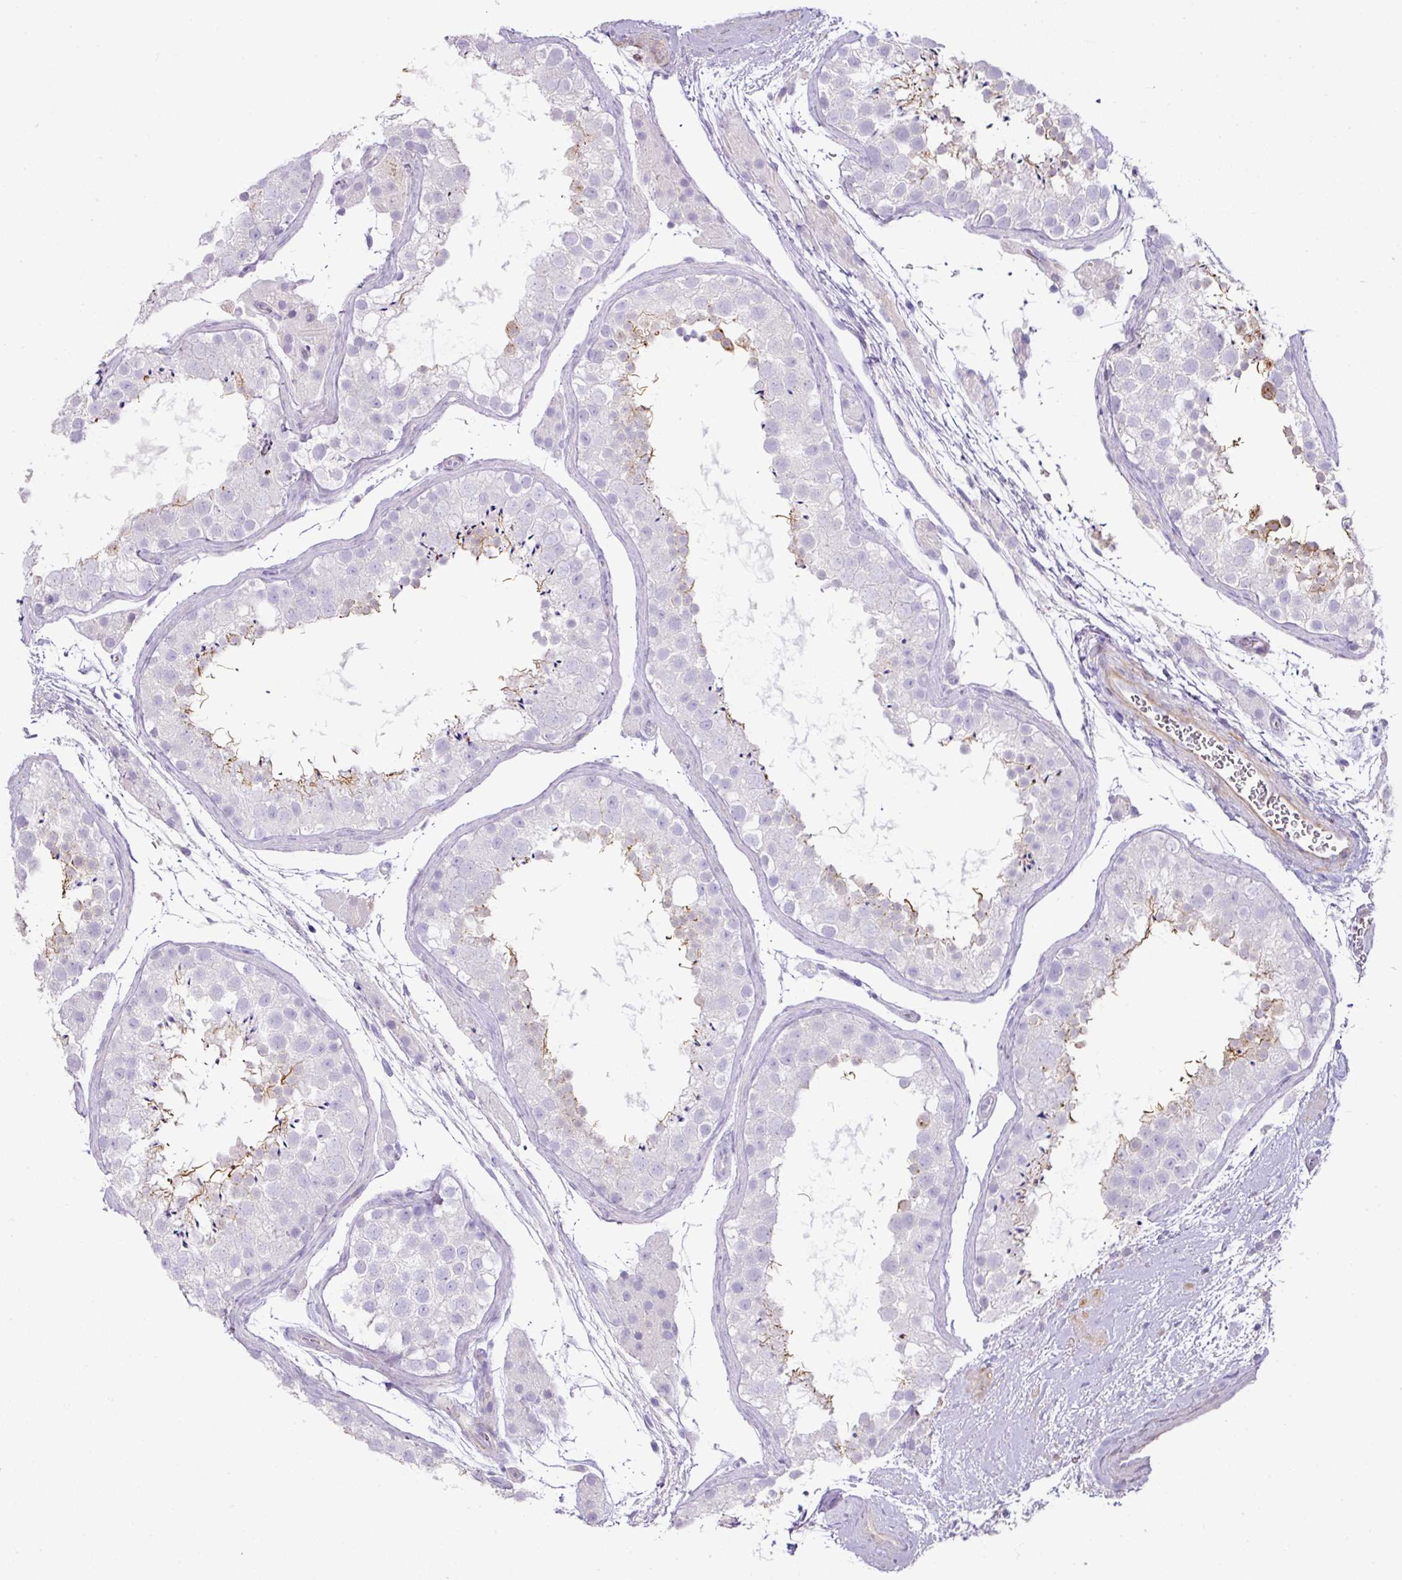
{"staining": {"intensity": "moderate", "quantity": "<25%", "location": "cytoplasmic/membranous"}, "tissue": "testis", "cell_type": "Cells in seminiferous ducts", "image_type": "normal", "snomed": [{"axis": "morphology", "description": "Normal tissue, NOS"}, {"axis": "topography", "description": "Testis"}], "caption": "A histopathology image of testis stained for a protein demonstrates moderate cytoplasmic/membranous brown staining in cells in seminiferous ducts.", "gene": "TARM1", "patient": {"sex": "male", "age": 41}}